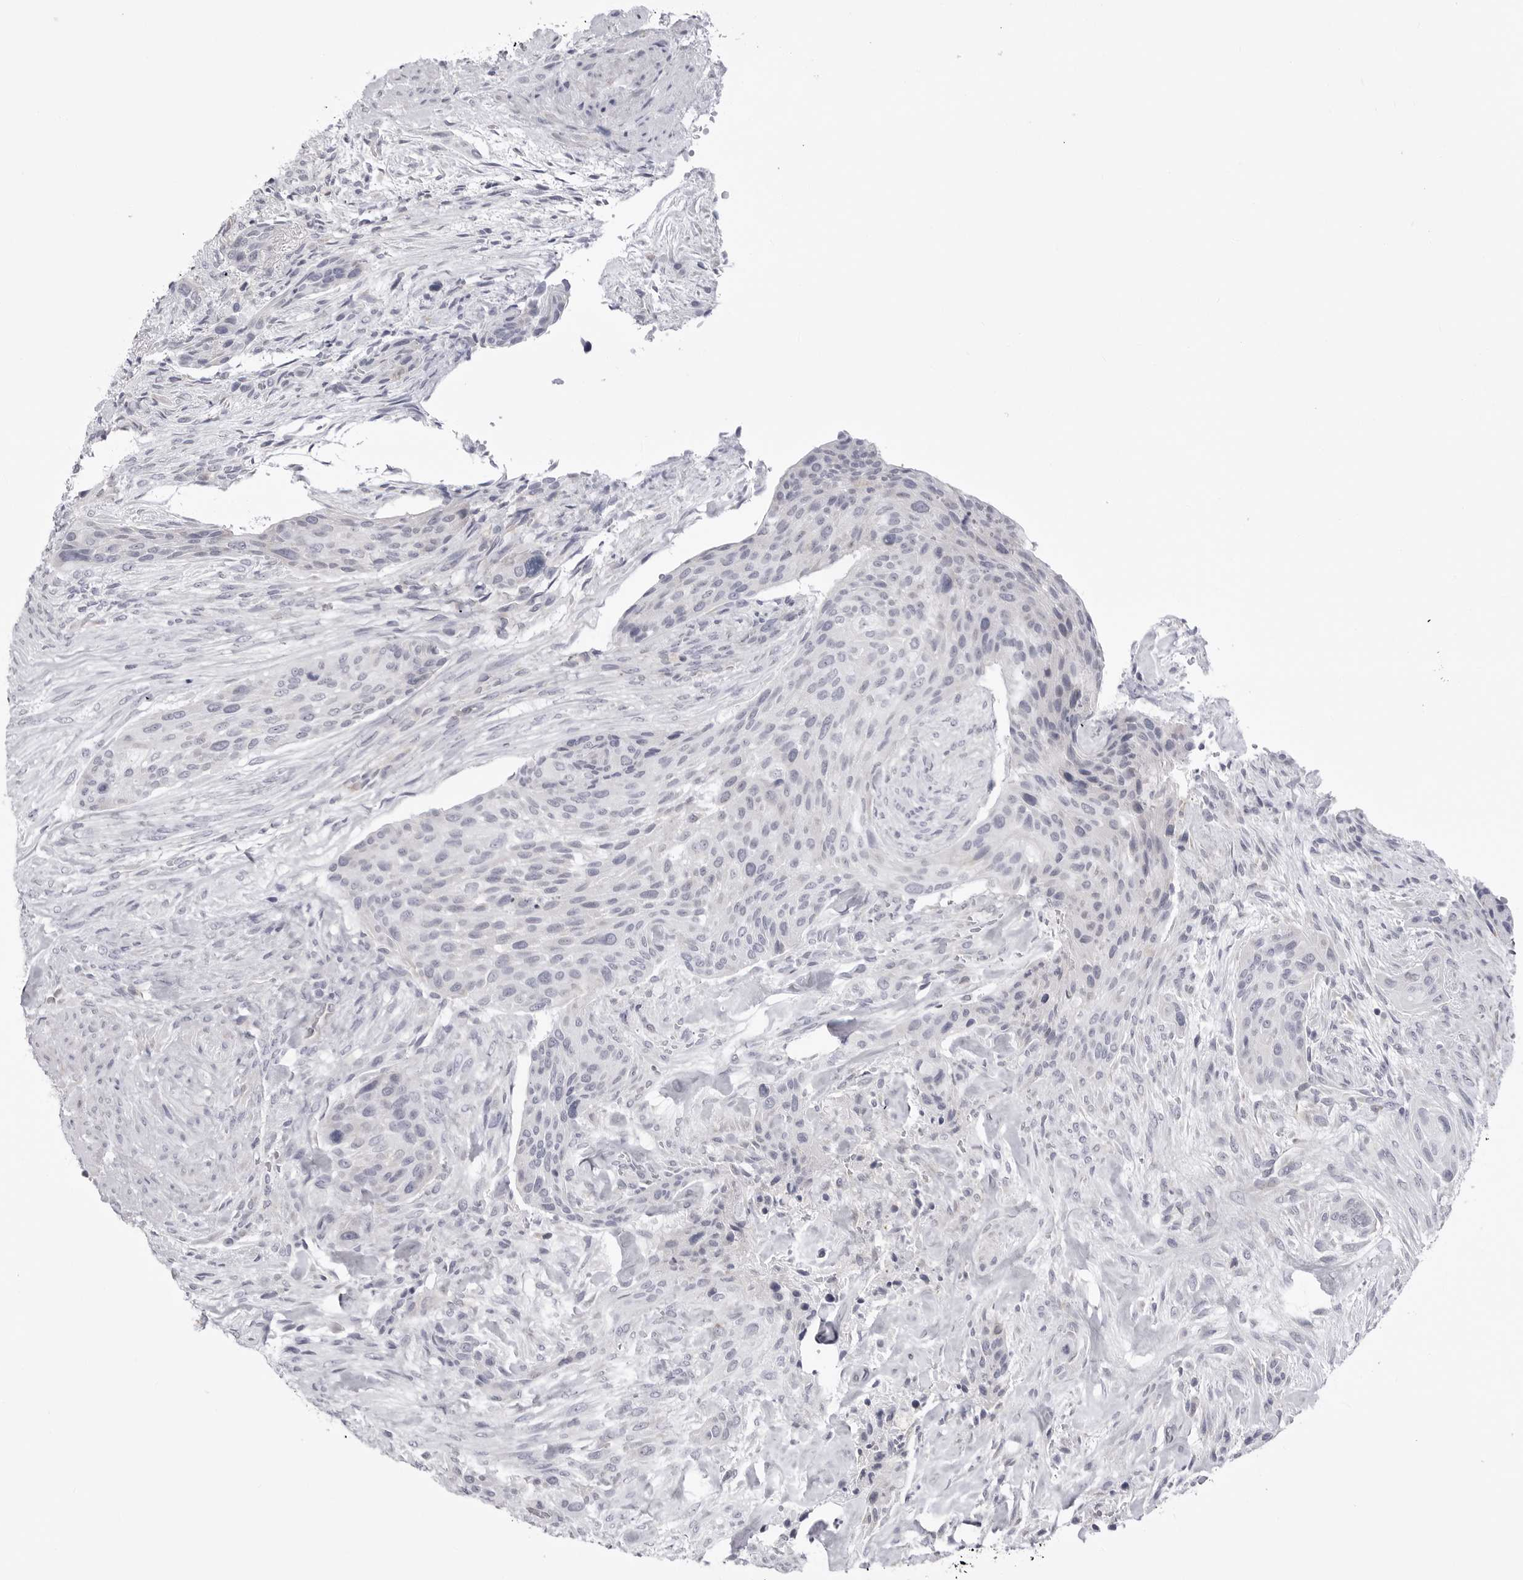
{"staining": {"intensity": "negative", "quantity": "none", "location": "none"}, "tissue": "urothelial cancer", "cell_type": "Tumor cells", "image_type": "cancer", "snomed": [{"axis": "morphology", "description": "Urothelial carcinoma, High grade"}, {"axis": "topography", "description": "Urinary bladder"}], "caption": "A photomicrograph of urothelial cancer stained for a protein shows no brown staining in tumor cells. (DAB (3,3'-diaminobenzidine) immunohistochemistry (IHC) visualized using brightfield microscopy, high magnification).", "gene": "FH", "patient": {"sex": "male", "age": 35}}